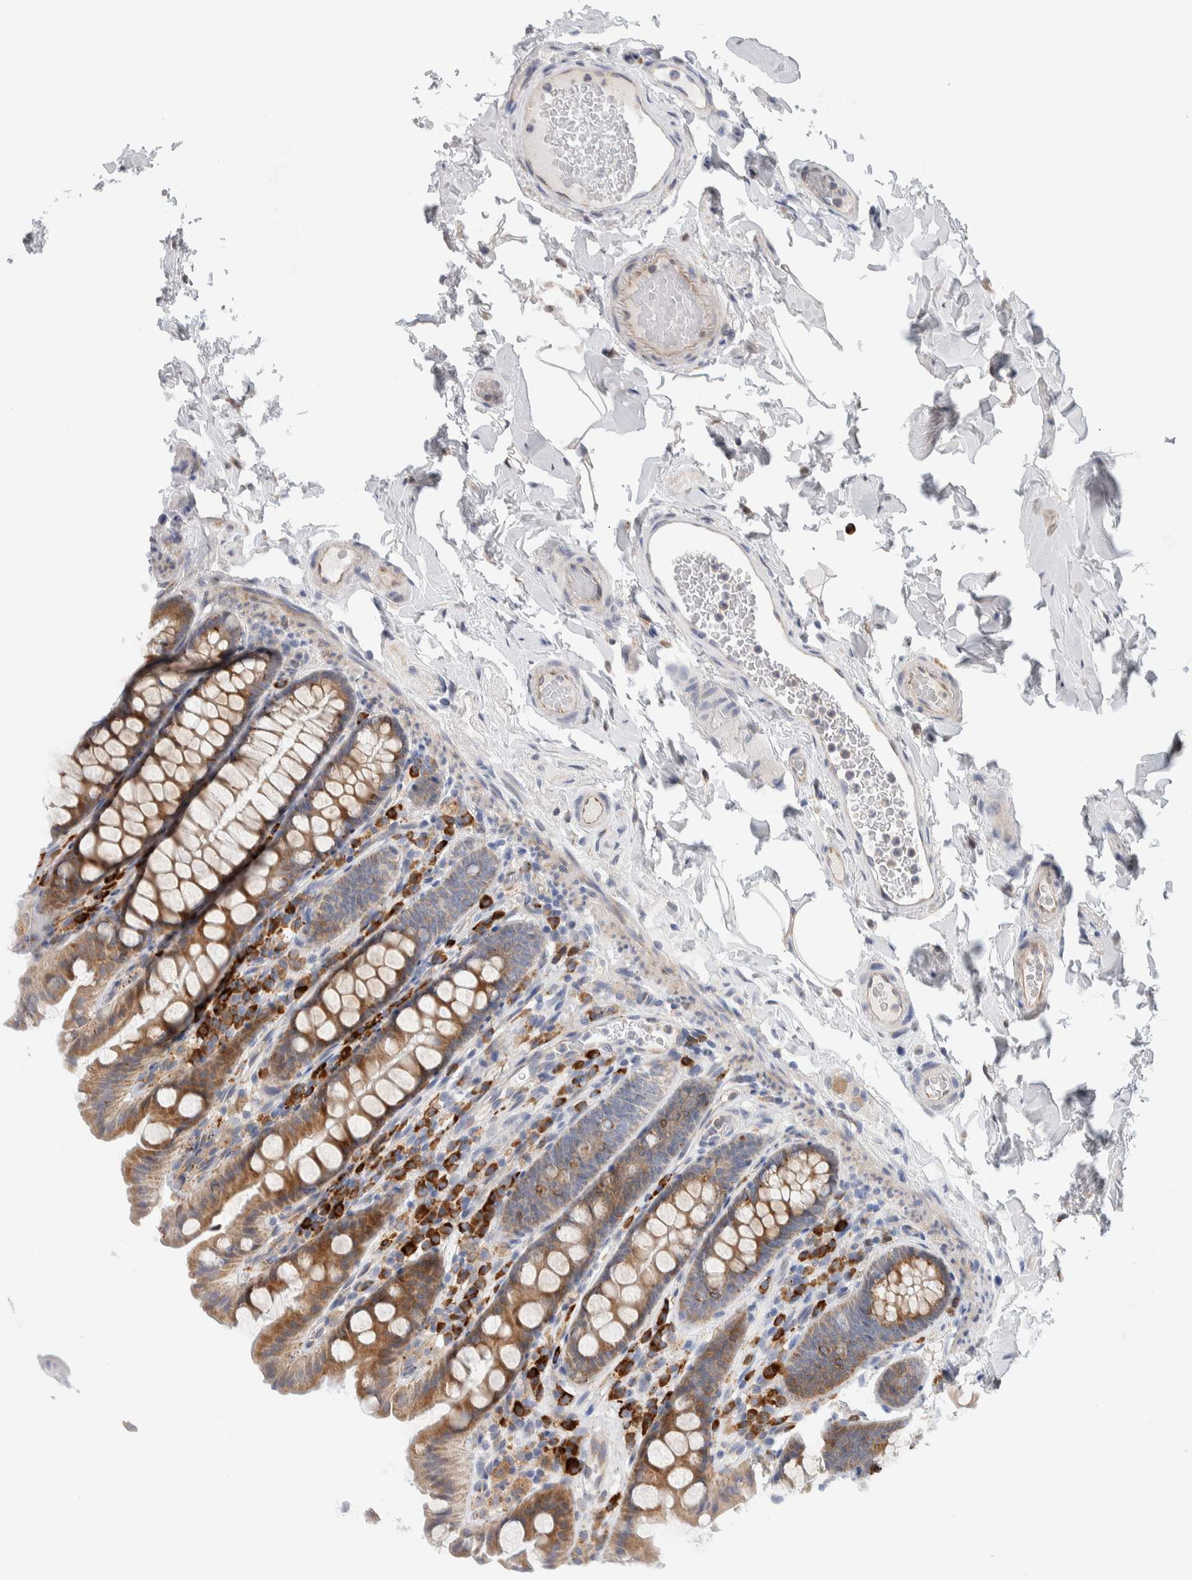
{"staining": {"intensity": "weak", "quantity": "25%-75%", "location": "cytoplasmic/membranous"}, "tissue": "colon", "cell_type": "Endothelial cells", "image_type": "normal", "snomed": [{"axis": "morphology", "description": "Normal tissue, NOS"}, {"axis": "topography", "description": "Colon"}, {"axis": "topography", "description": "Peripheral nerve tissue"}], "caption": "Immunohistochemical staining of unremarkable human colon displays 25%-75% levels of weak cytoplasmic/membranous protein expression in approximately 25%-75% of endothelial cells. (DAB IHC, brown staining for protein, blue staining for nuclei).", "gene": "ENGASE", "patient": {"sex": "female", "age": 61}}